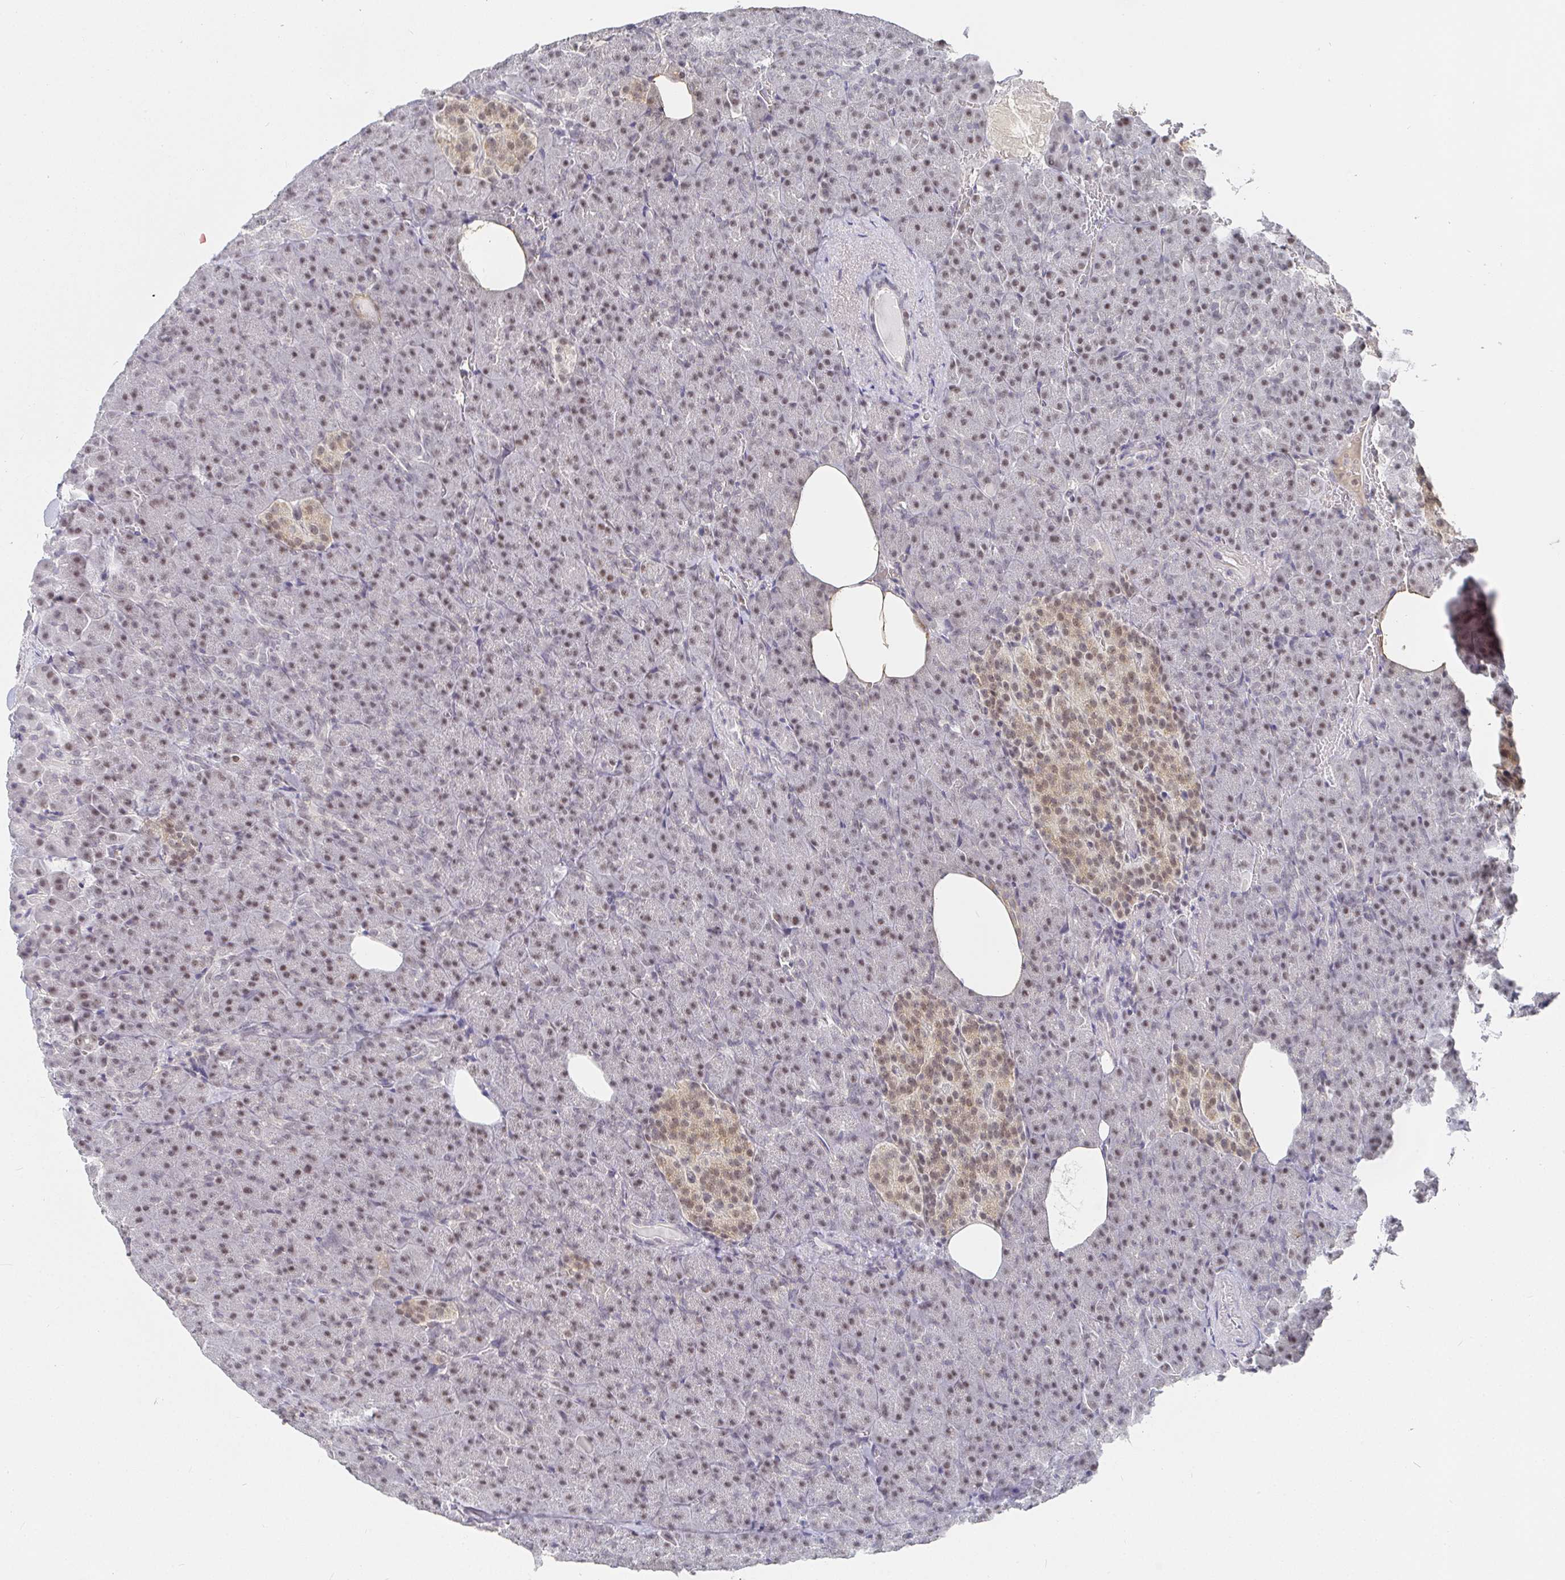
{"staining": {"intensity": "weak", "quantity": "25%-75%", "location": "nuclear"}, "tissue": "pancreas", "cell_type": "Exocrine glandular cells", "image_type": "normal", "snomed": [{"axis": "morphology", "description": "Normal tissue, NOS"}, {"axis": "topography", "description": "Pancreas"}], "caption": "Immunohistochemistry (IHC) of unremarkable pancreas shows low levels of weak nuclear staining in about 25%-75% of exocrine glandular cells.", "gene": "RCOR1", "patient": {"sex": "female", "age": 74}}